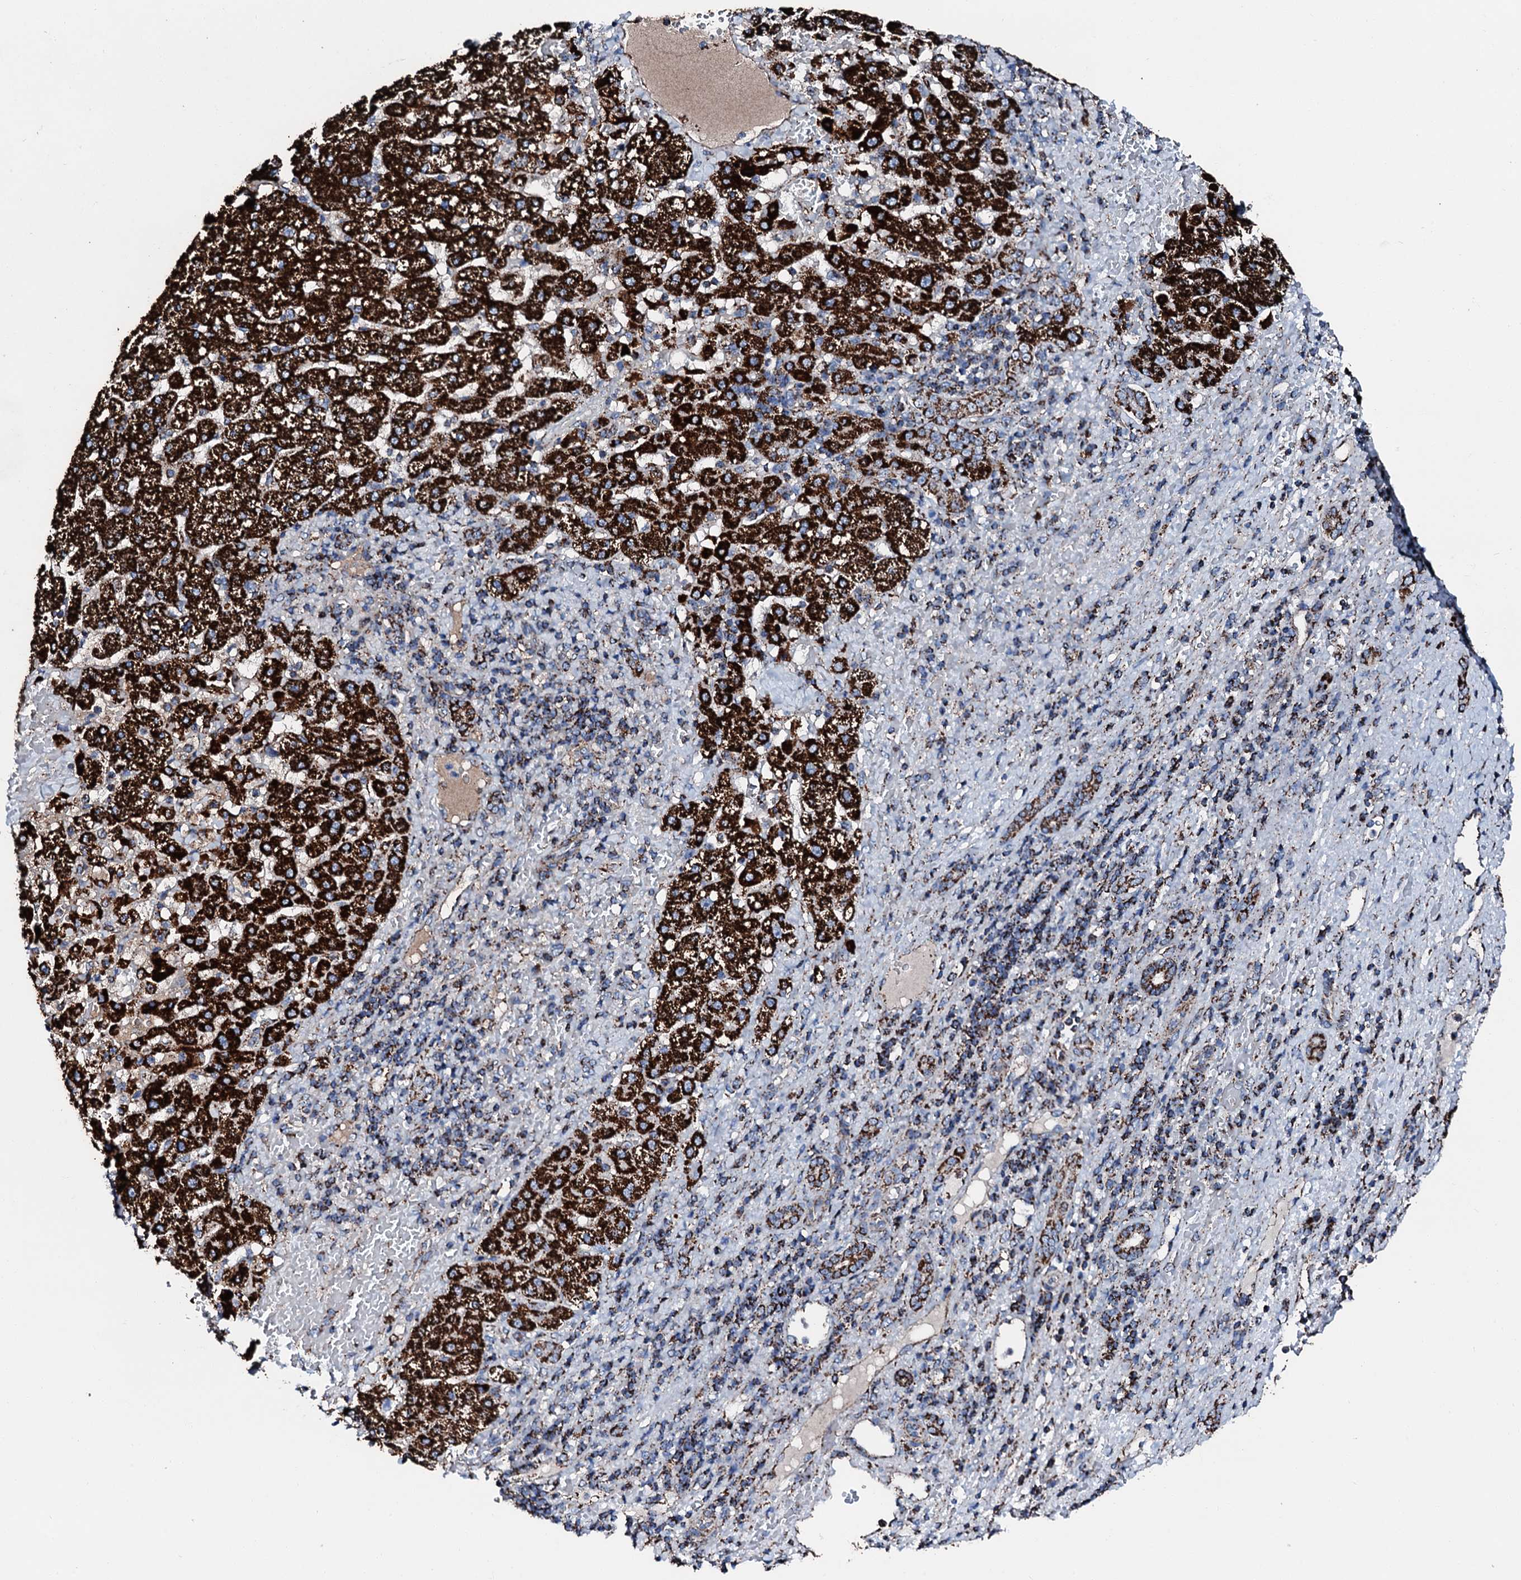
{"staining": {"intensity": "strong", "quantity": ">75%", "location": "cytoplasmic/membranous"}, "tissue": "liver cancer", "cell_type": "Tumor cells", "image_type": "cancer", "snomed": [{"axis": "morphology", "description": "Normal tissue, NOS"}, {"axis": "morphology", "description": "Carcinoma, Hepatocellular, NOS"}, {"axis": "topography", "description": "Liver"}], "caption": "A high-resolution histopathology image shows immunohistochemistry staining of liver cancer, which reveals strong cytoplasmic/membranous positivity in approximately >75% of tumor cells. The staining is performed using DAB (3,3'-diaminobenzidine) brown chromogen to label protein expression. The nuclei are counter-stained blue using hematoxylin.", "gene": "HADH", "patient": {"sex": "male", "age": 57}}